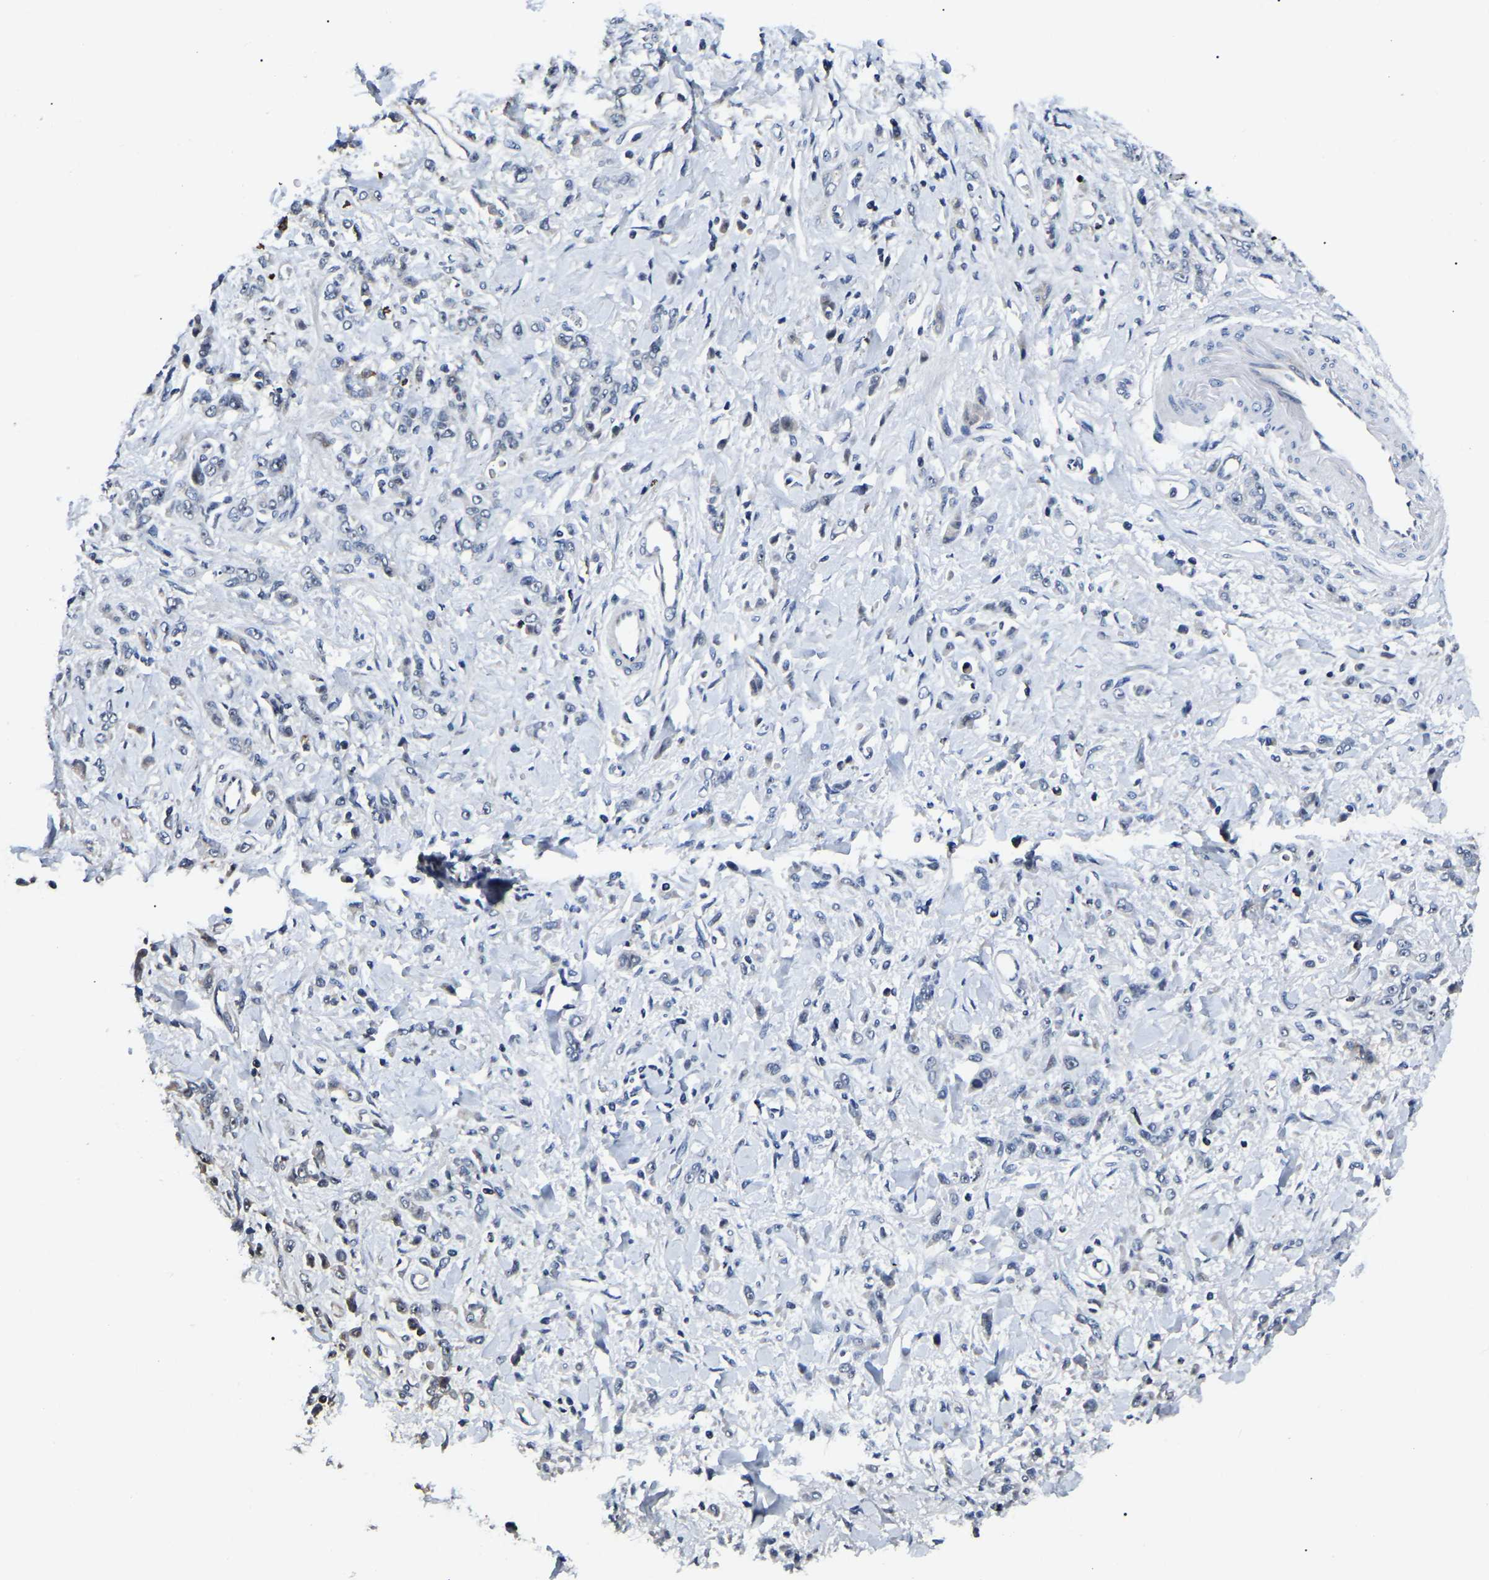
{"staining": {"intensity": "negative", "quantity": "none", "location": "none"}, "tissue": "stomach cancer", "cell_type": "Tumor cells", "image_type": "cancer", "snomed": [{"axis": "morphology", "description": "Normal tissue, NOS"}, {"axis": "morphology", "description": "Adenocarcinoma, NOS"}, {"axis": "topography", "description": "Stomach"}], "caption": "DAB immunohistochemical staining of human stomach adenocarcinoma exhibits no significant expression in tumor cells. The staining was performed using DAB (3,3'-diaminobenzidine) to visualize the protein expression in brown, while the nuclei were stained in blue with hematoxylin (Magnification: 20x).", "gene": "RBM28", "patient": {"sex": "male", "age": 82}}